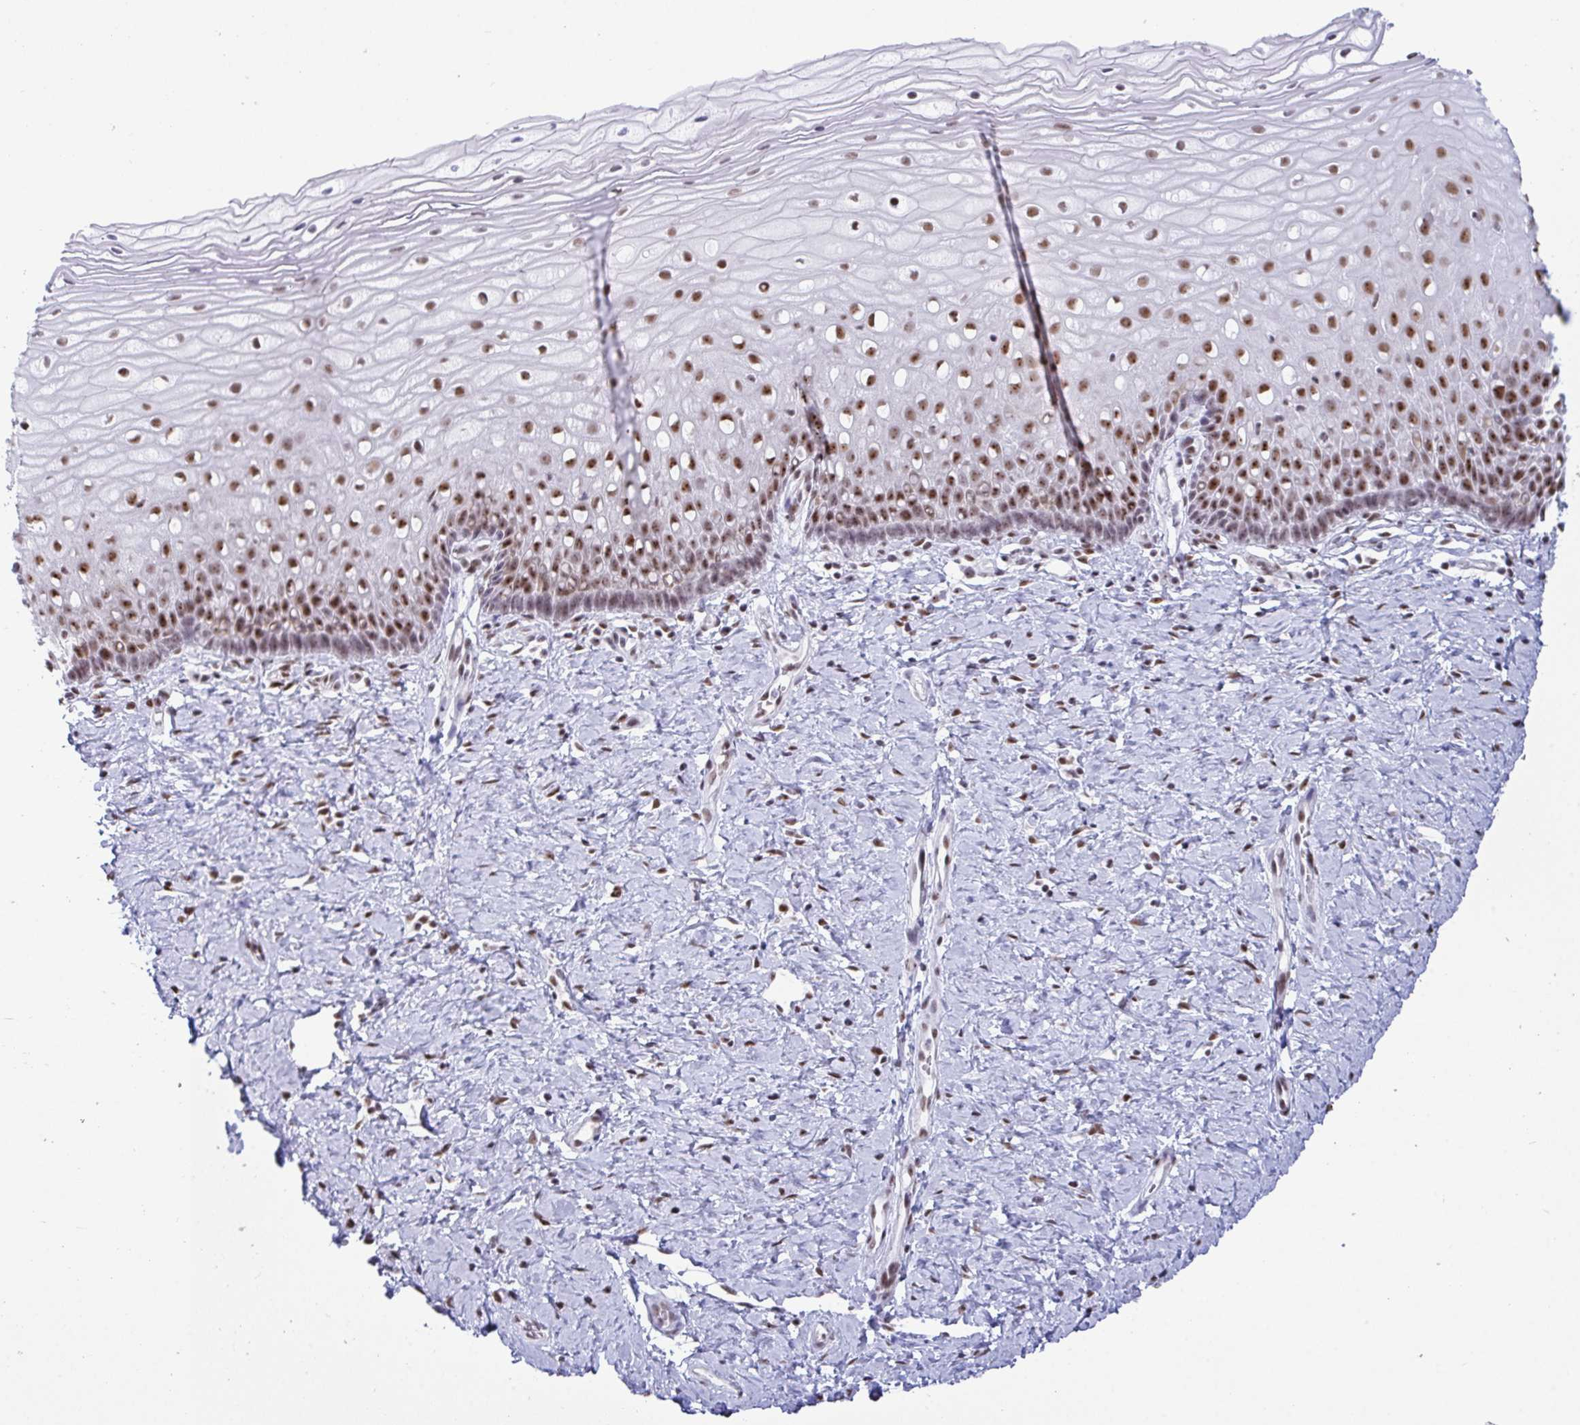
{"staining": {"intensity": "moderate", "quantity": ">75%", "location": "nuclear"}, "tissue": "cervix", "cell_type": "Glandular cells", "image_type": "normal", "snomed": [{"axis": "morphology", "description": "Normal tissue, NOS"}, {"axis": "topography", "description": "Cervix"}], "caption": "Moderate nuclear positivity for a protein is seen in about >75% of glandular cells of normal cervix using IHC.", "gene": "SUPT16H", "patient": {"sex": "female", "age": 37}}